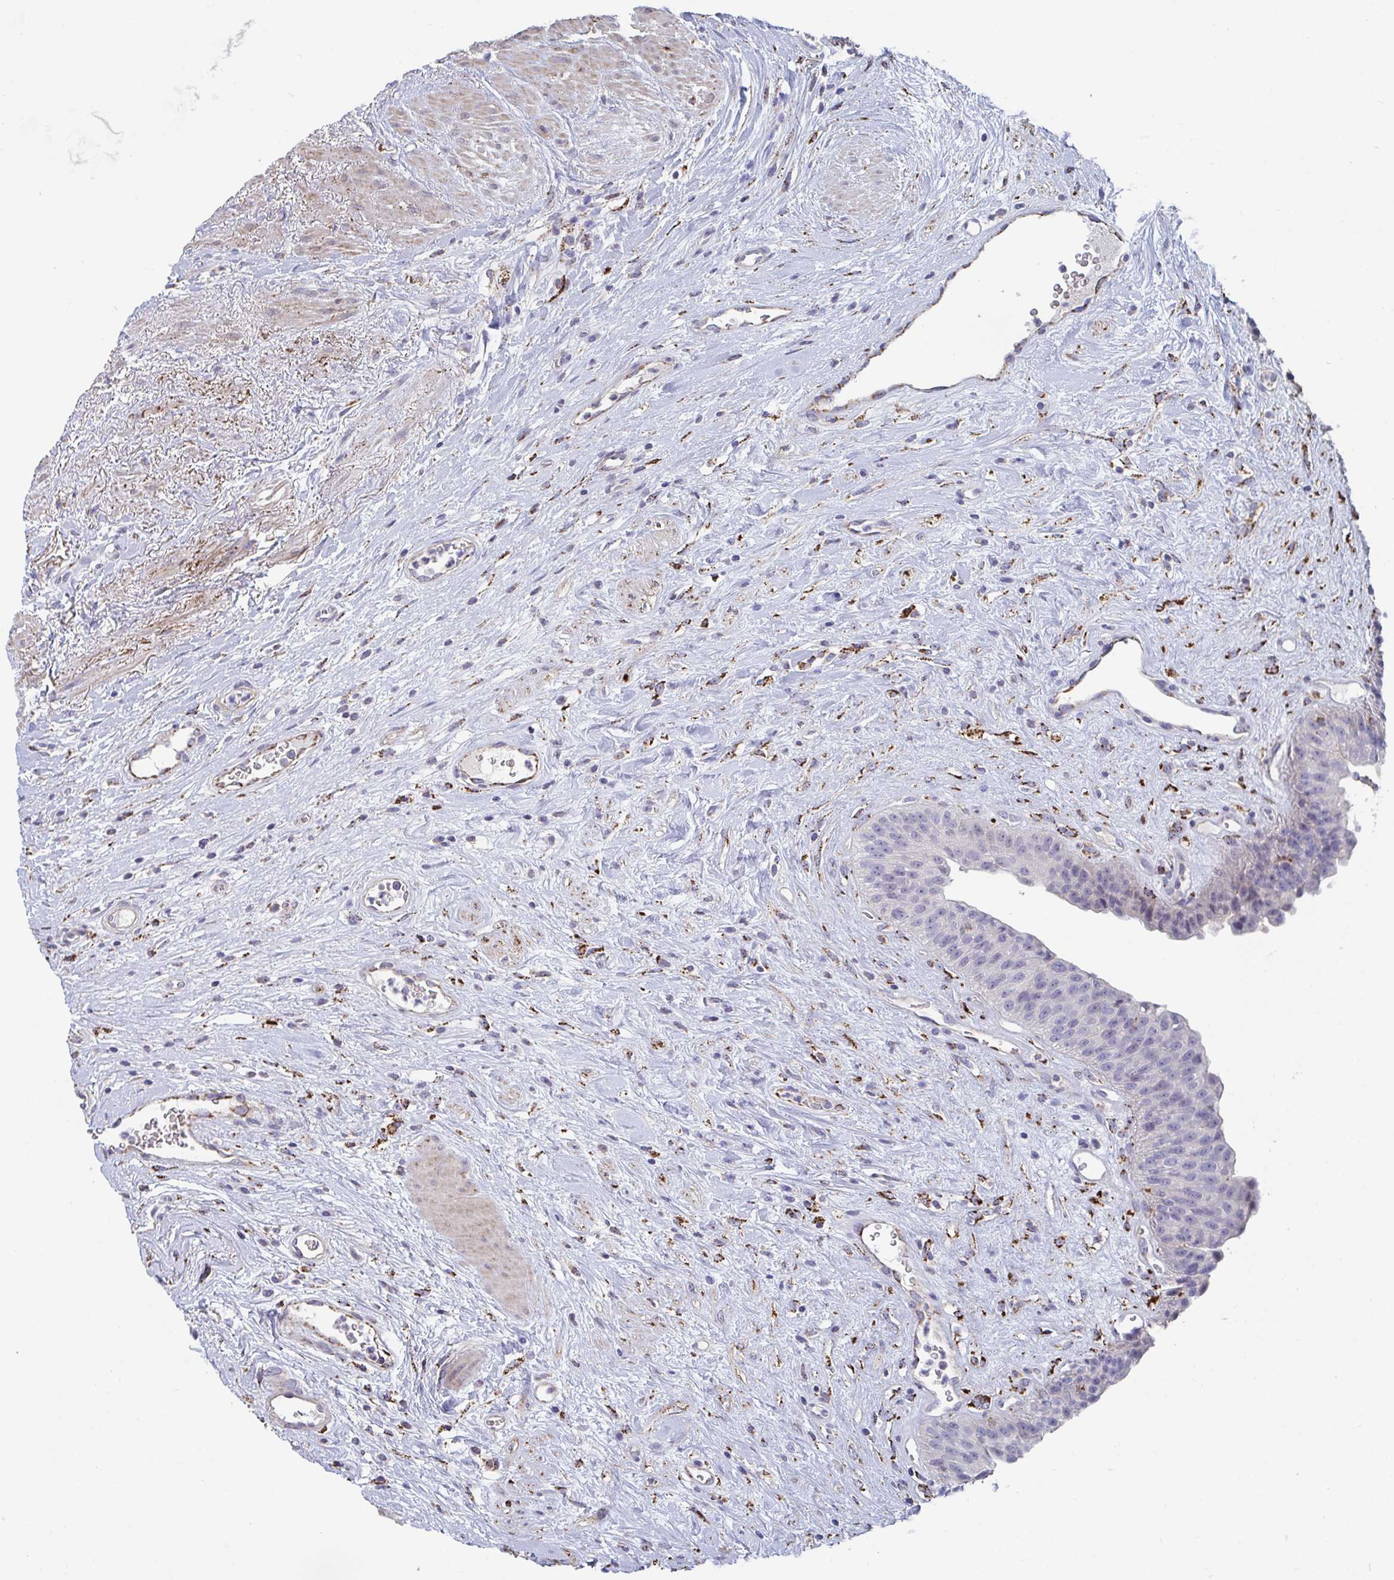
{"staining": {"intensity": "strong", "quantity": "<25%", "location": "cytoplasmic/membranous"}, "tissue": "urinary bladder", "cell_type": "Urothelial cells", "image_type": "normal", "snomed": [{"axis": "morphology", "description": "Normal tissue, NOS"}, {"axis": "topography", "description": "Urinary bladder"}], "caption": "Immunohistochemical staining of unremarkable urinary bladder reveals medium levels of strong cytoplasmic/membranous expression in approximately <25% of urothelial cells. Nuclei are stained in blue.", "gene": "FAM156A", "patient": {"sex": "female", "age": 56}}